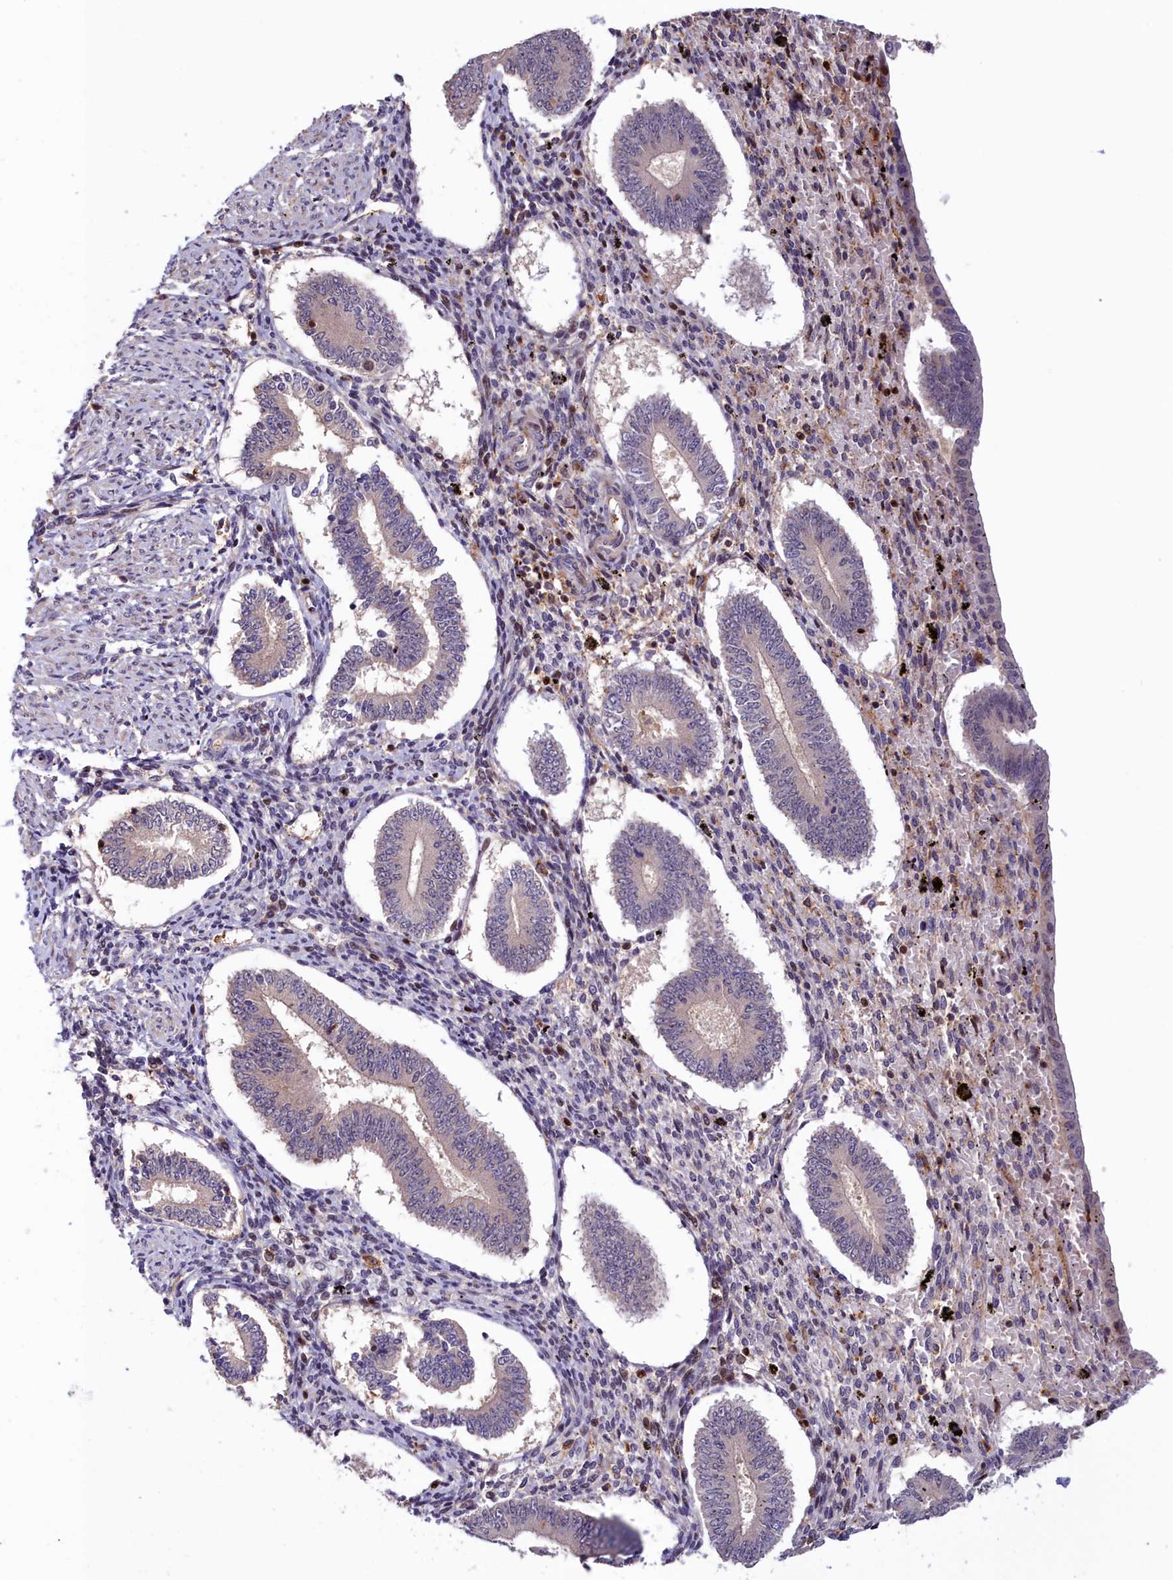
{"staining": {"intensity": "negative", "quantity": "none", "location": "none"}, "tissue": "endometrium", "cell_type": "Cells in endometrial stroma", "image_type": "normal", "snomed": [{"axis": "morphology", "description": "Normal tissue, NOS"}, {"axis": "topography", "description": "Endometrium"}], "caption": "IHC of normal endometrium exhibits no expression in cells in endometrial stroma. Brightfield microscopy of IHC stained with DAB (3,3'-diaminobenzidine) (brown) and hematoxylin (blue), captured at high magnification.", "gene": "NEURL4", "patient": {"sex": "female", "age": 42}}